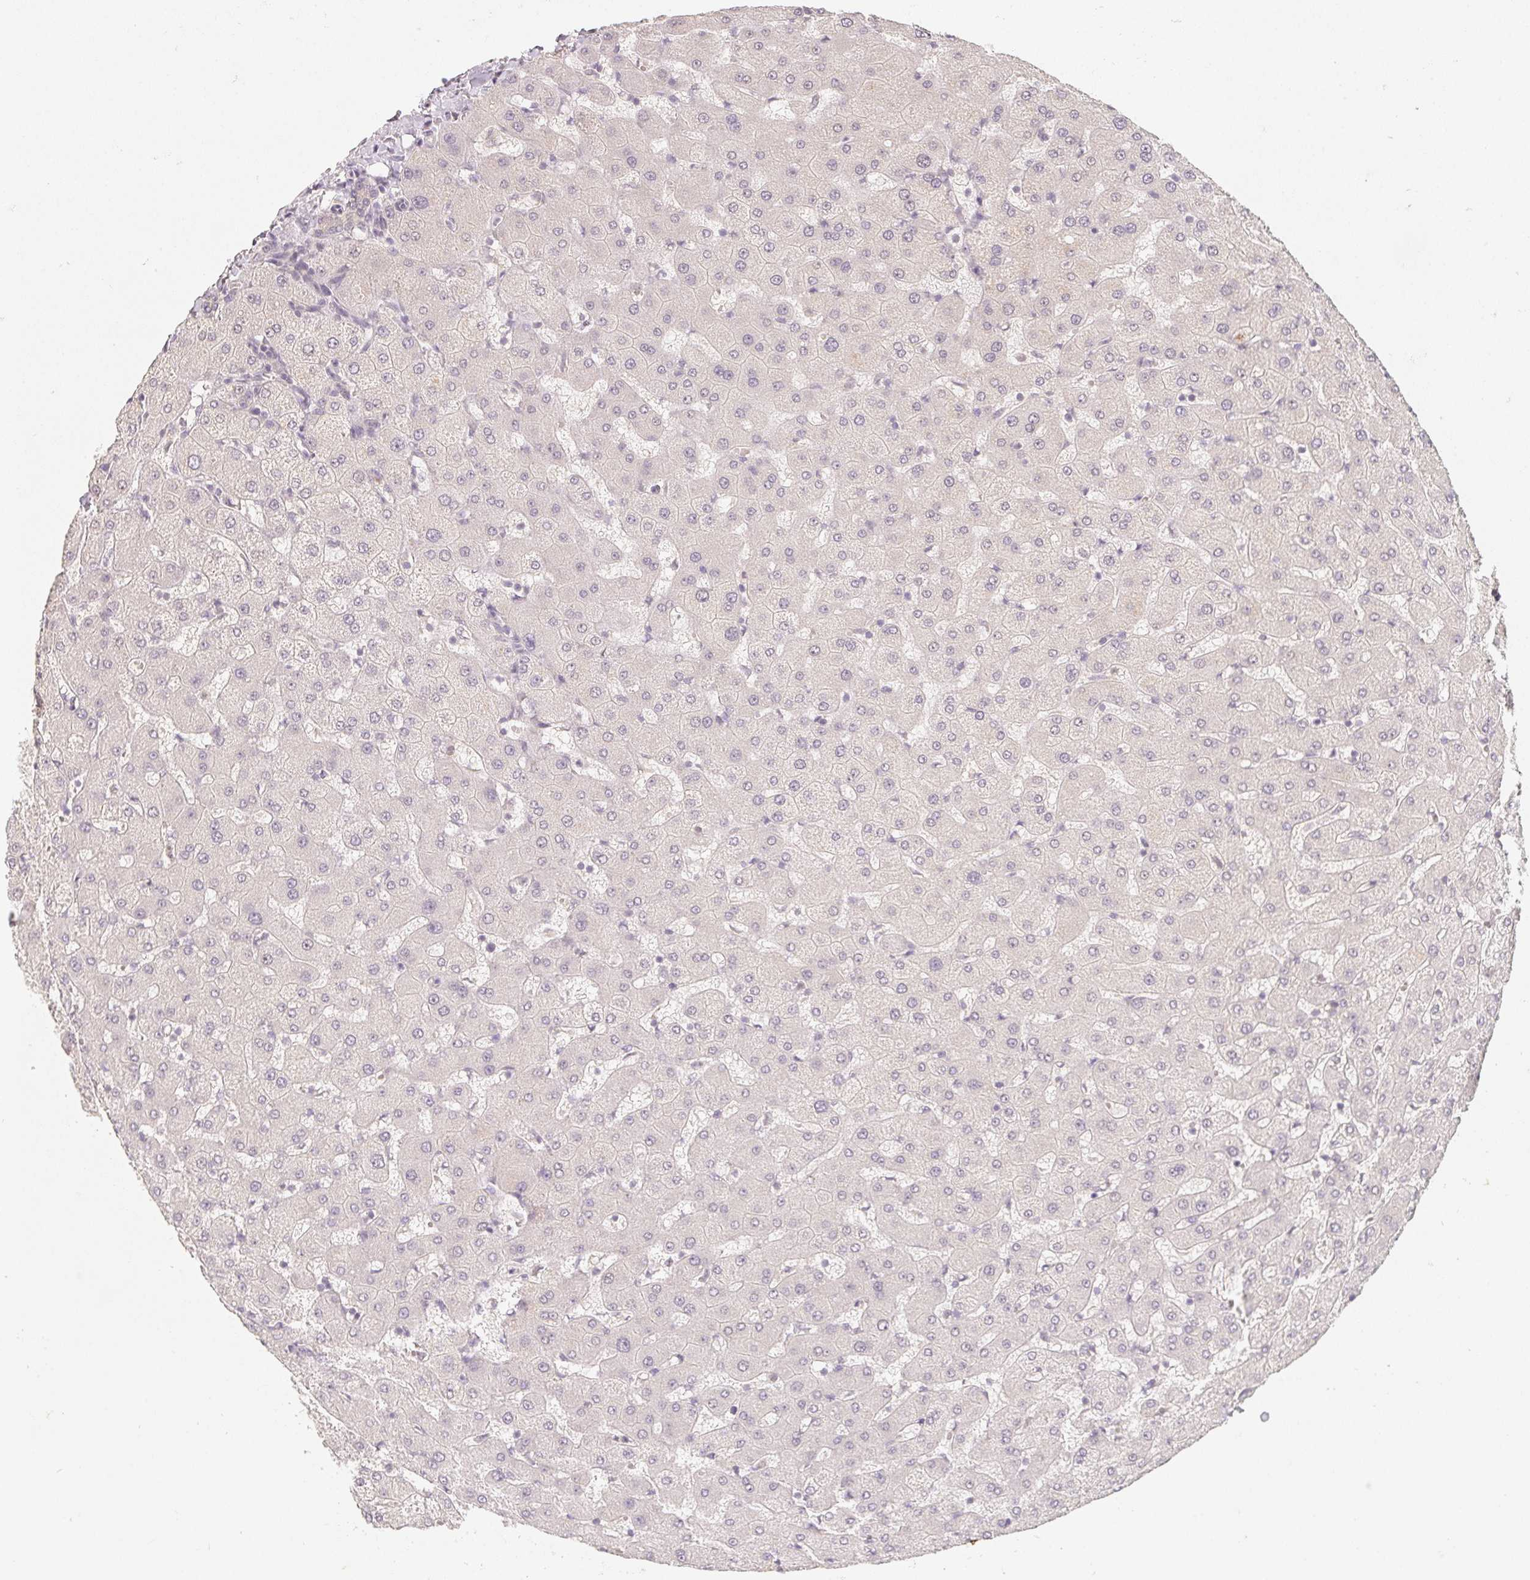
{"staining": {"intensity": "weak", "quantity": "<25%", "location": "cytoplasmic/membranous"}, "tissue": "liver", "cell_type": "Cholangiocytes", "image_type": "normal", "snomed": [{"axis": "morphology", "description": "Normal tissue, NOS"}, {"axis": "topography", "description": "Liver"}], "caption": "Immunohistochemistry (IHC) image of unremarkable liver: liver stained with DAB shows no significant protein positivity in cholangiocytes.", "gene": "SOAT1", "patient": {"sex": "female", "age": 63}}